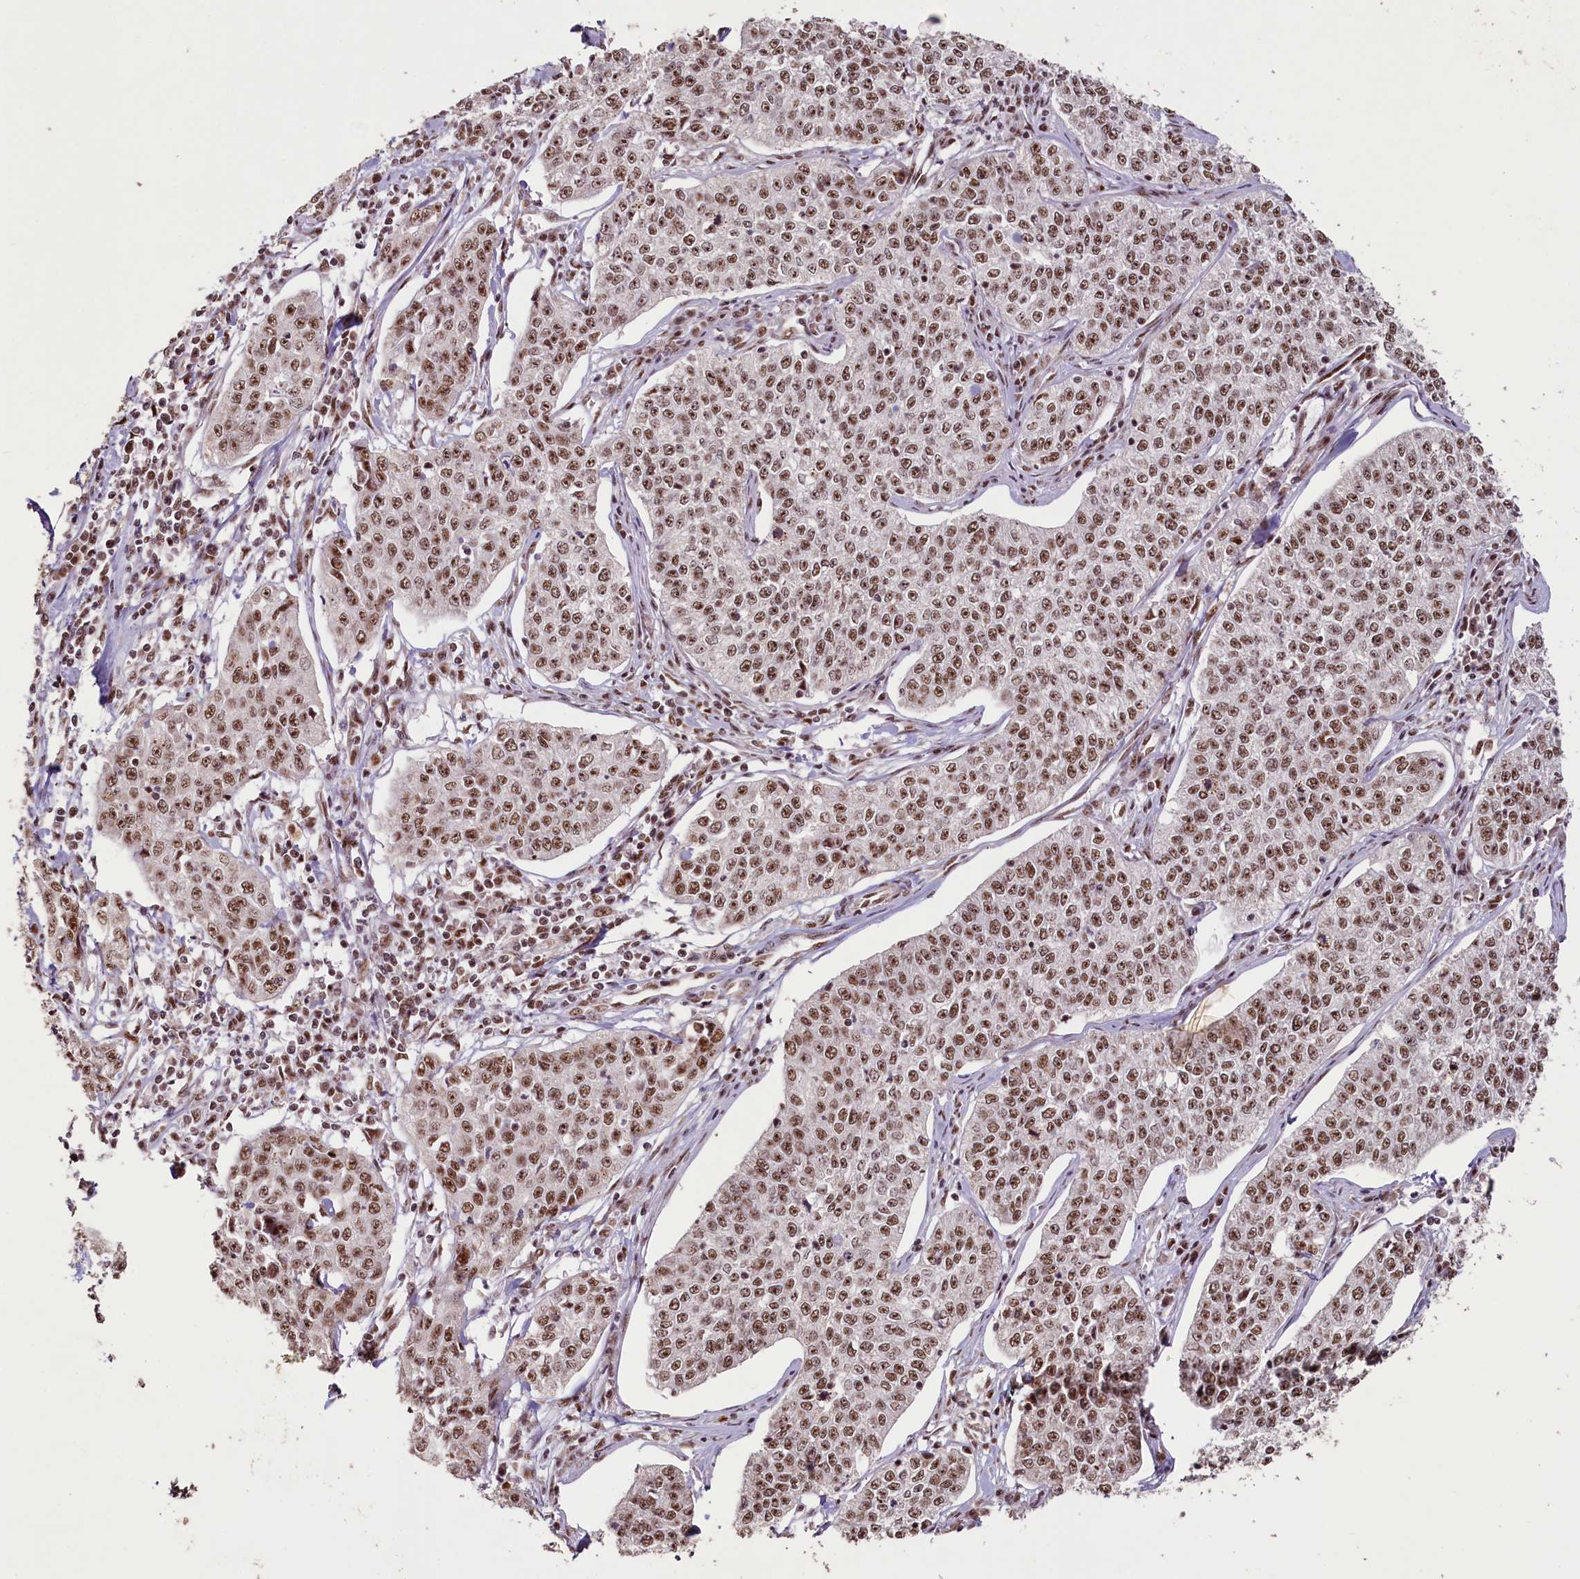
{"staining": {"intensity": "moderate", "quantity": ">75%", "location": "nuclear"}, "tissue": "cervical cancer", "cell_type": "Tumor cells", "image_type": "cancer", "snomed": [{"axis": "morphology", "description": "Squamous cell carcinoma, NOS"}, {"axis": "topography", "description": "Cervix"}], "caption": "The immunohistochemical stain labels moderate nuclear staining in tumor cells of squamous cell carcinoma (cervical) tissue.", "gene": "PDE6D", "patient": {"sex": "female", "age": 35}}